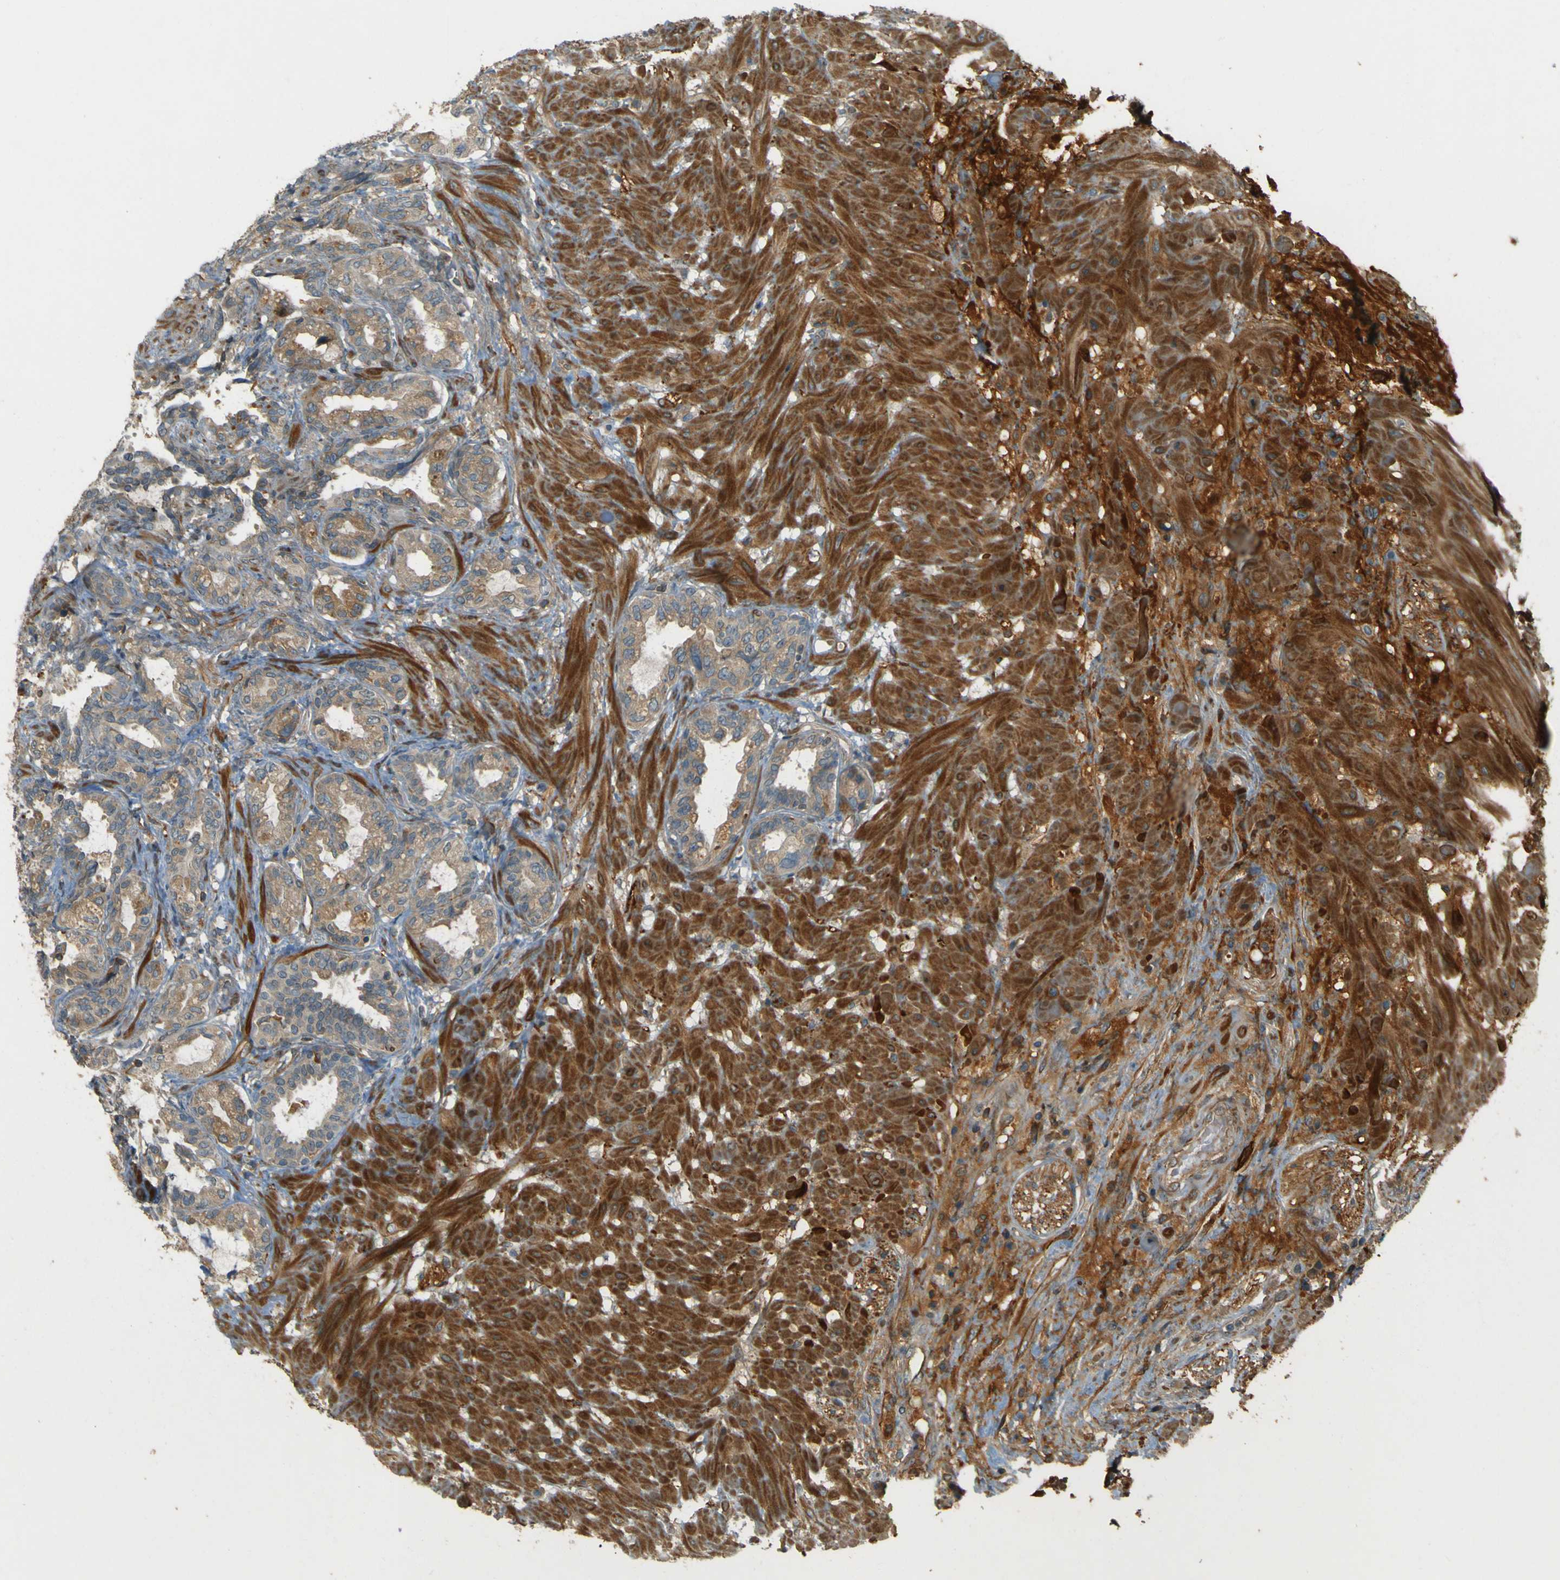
{"staining": {"intensity": "weak", "quantity": ">75%", "location": "cytoplasmic/membranous"}, "tissue": "seminal vesicle", "cell_type": "Glandular cells", "image_type": "normal", "snomed": [{"axis": "morphology", "description": "Normal tissue, NOS"}, {"axis": "topography", "description": "Seminal veicle"}], "caption": "This is an image of immunohistochemistry staining of normal seminal vesicle, which shows weak staining in the cytoplasmic/membranous of glandular cells.", "gene": "LPCAT1", "patient": {"sex": "male", "age": 61}}